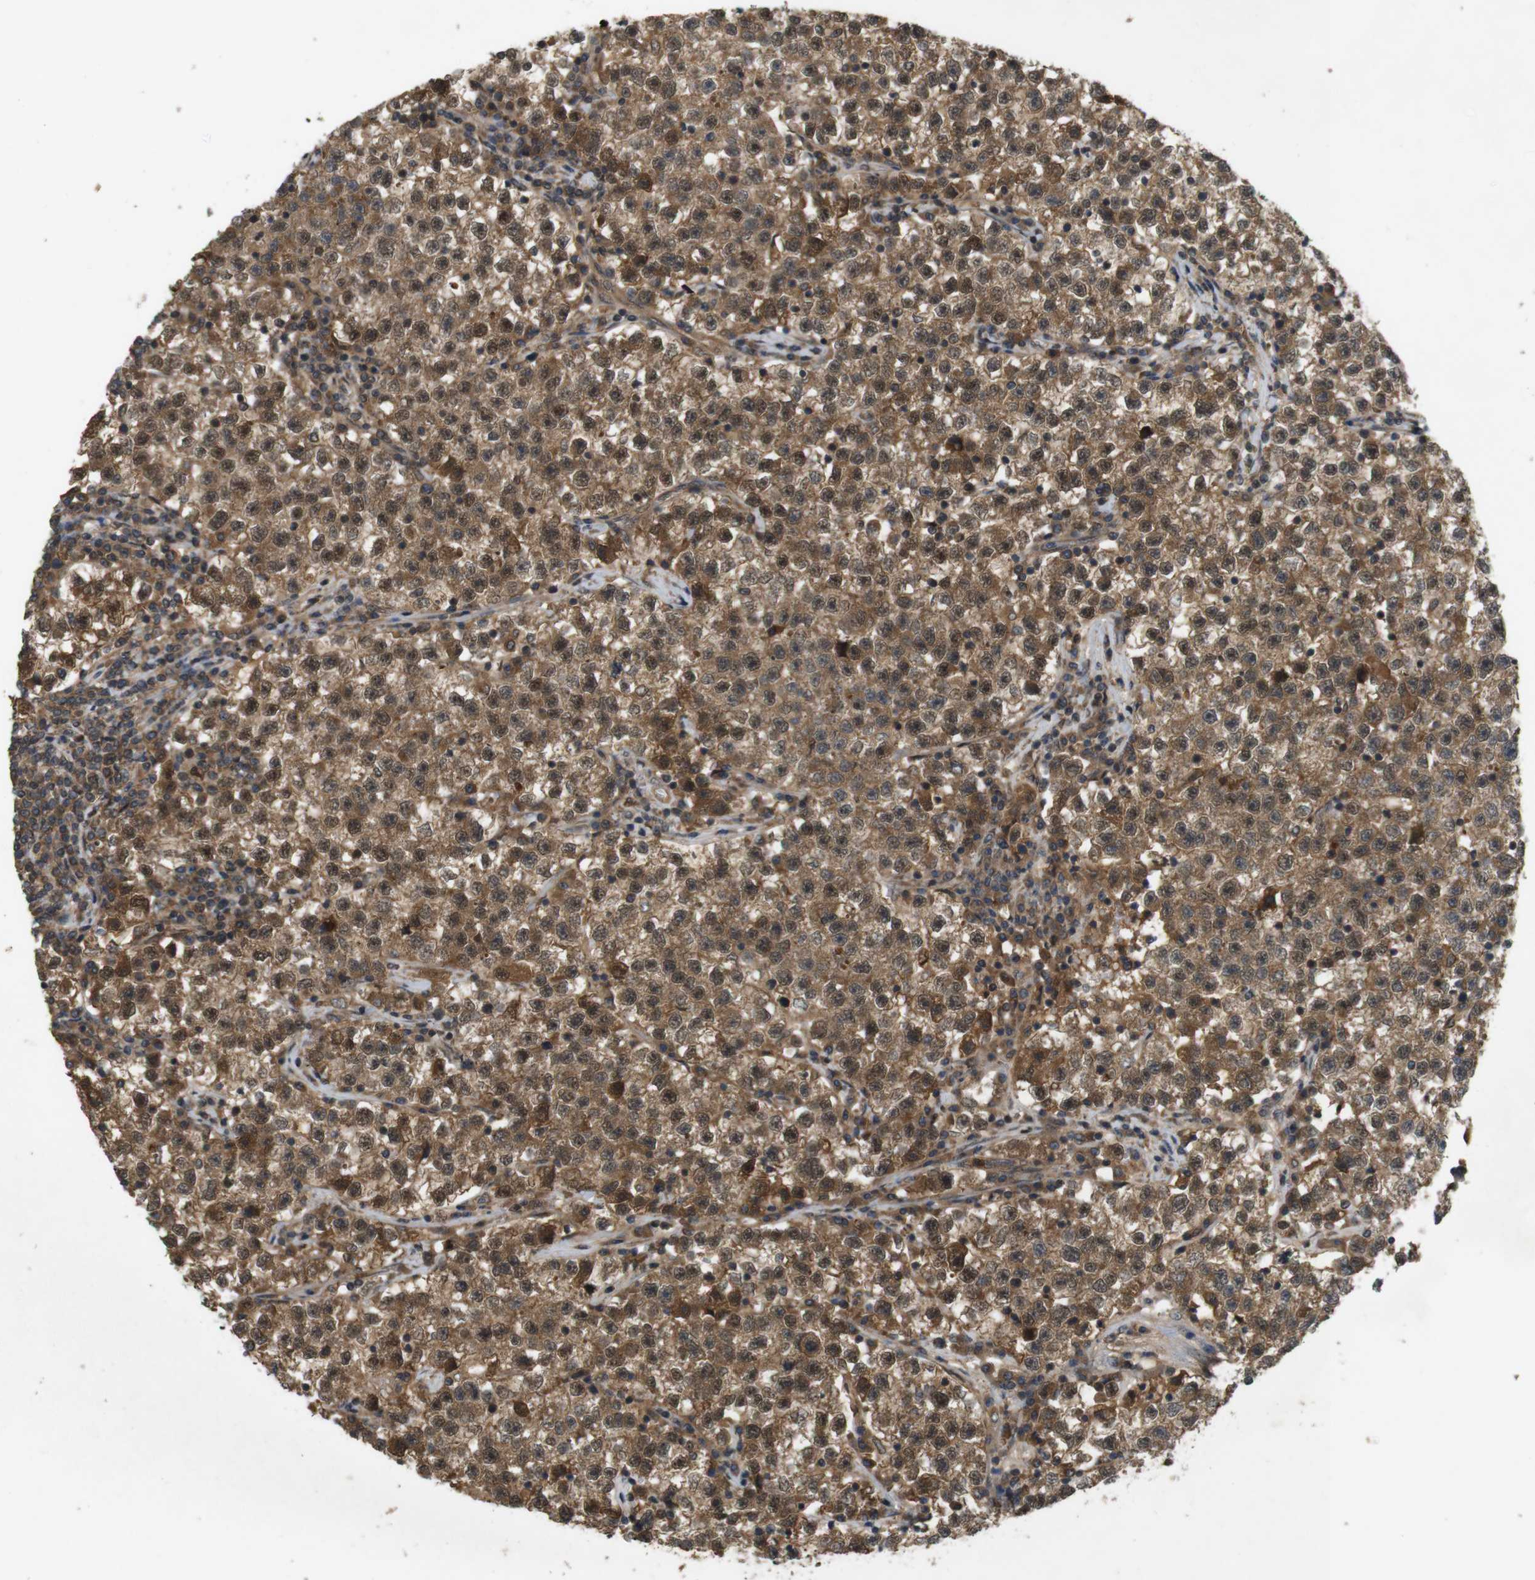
{"staining": {"intensity": "moderate", "quantity": ">75%", "location": "cytoplasmic/membranous,nuclear"}, "tissue": "testis cancer", "cell_type": "Tumor cells", "image_type": "cancer", "snomed": [{"axis": "morphology", "description": "Seminoma, NOS"}, {"axis": "topography", "description": "Testis"}], "caption": "This histopathology image displays testis seminoma stained with immunohistochemistry to label a protein in brown. The cytoplasmic/membranous and nuclear of tumor cells show moderate positivity for the protein. Nuclei are counter-stained blue.", "gene": "NFKBIE", "patient": {"sex": "male", "age": 22}}